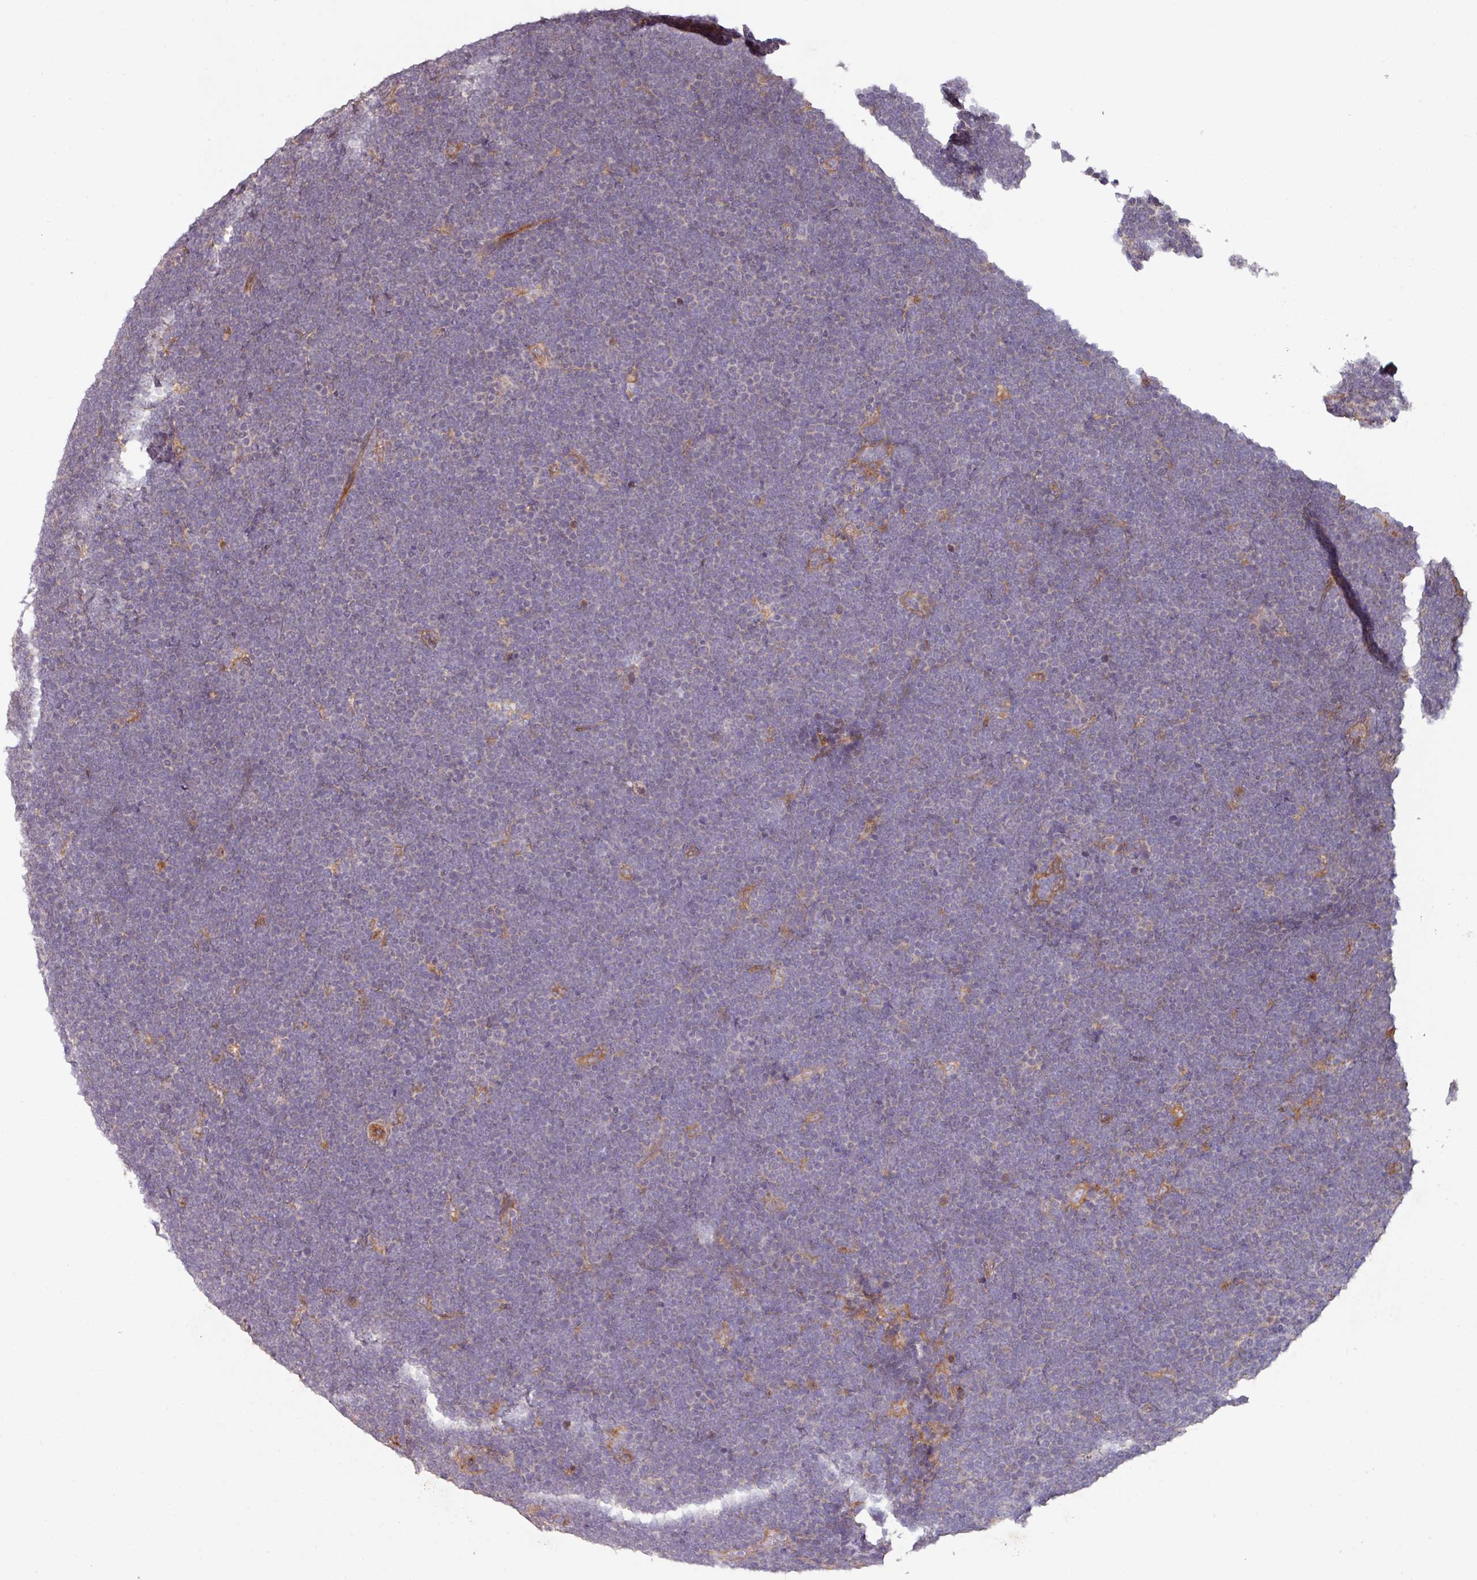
{"staining": {"intensity": "negative", "quantity": "none", "location": "none"}, "tissue": "lymphoma", "cell_type": "Tumor cells", "image_type": "cancer", "snomed": [{"axis": "morphology", "description": "Malignant lymphoma, non-Hodgkin's type, High grade"}, {"axis": "topography", "description": "Lymph node"}], "caption": "High power microscopy image of an IHC histopathology image of malignant lymphoma, non-Hodgkin's type (high-grade), revealing no significant positivity in tumor cells. The staining is performed using DAB brown chromogen with nuclei counter-stained in using hematoxylin.", "gene": "CYFIP2", "patient": {"sex": "male", "age": 13}}